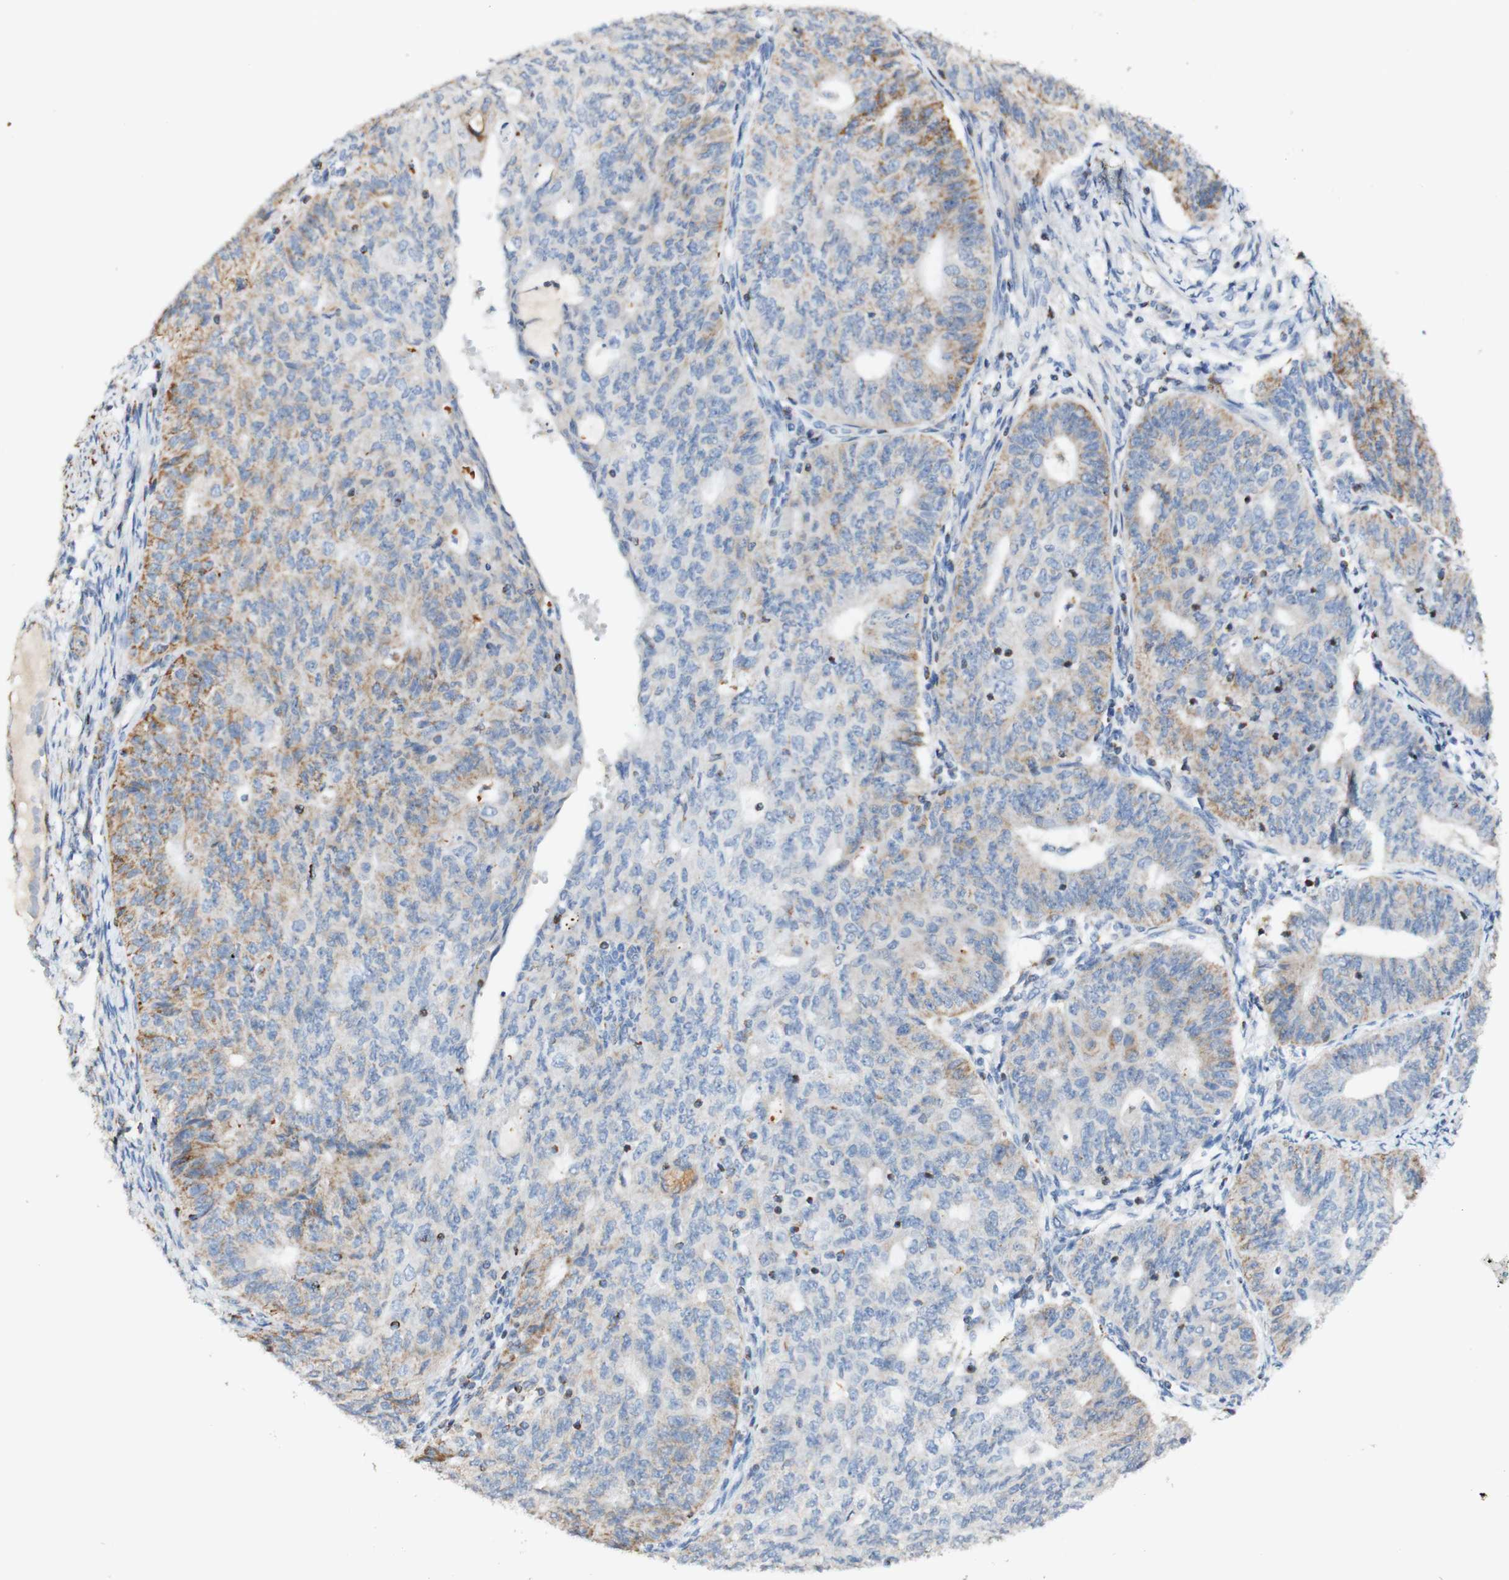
{"staining": {"intensity": "moderate", "quantity": "25%-75%", "location": "cytoplasmic/membranous"}, "tissue": "endometrial cancer", "cell_type": "Tumor cells", "image_type": "cancer", "snomed": [{"axis": "morphology", "description": "Adenocarcinoma, NOS"}, {"axis": "topography", "description": "Endometrium"}], "caption": "Protein staining exhibits moderate cytoplasmic/membranous positivity in approximately 25%-75% of tumor cells in adenocarcinoma (endometrial). The protein is stained brown, and the nuclei are stained in blue (DAB (3,3'-diaminobenzidine) IHC with brightfield microscopy, high magnification).", "gene": "OXCT1", "patient": {"sex": "female", "age": 32}}